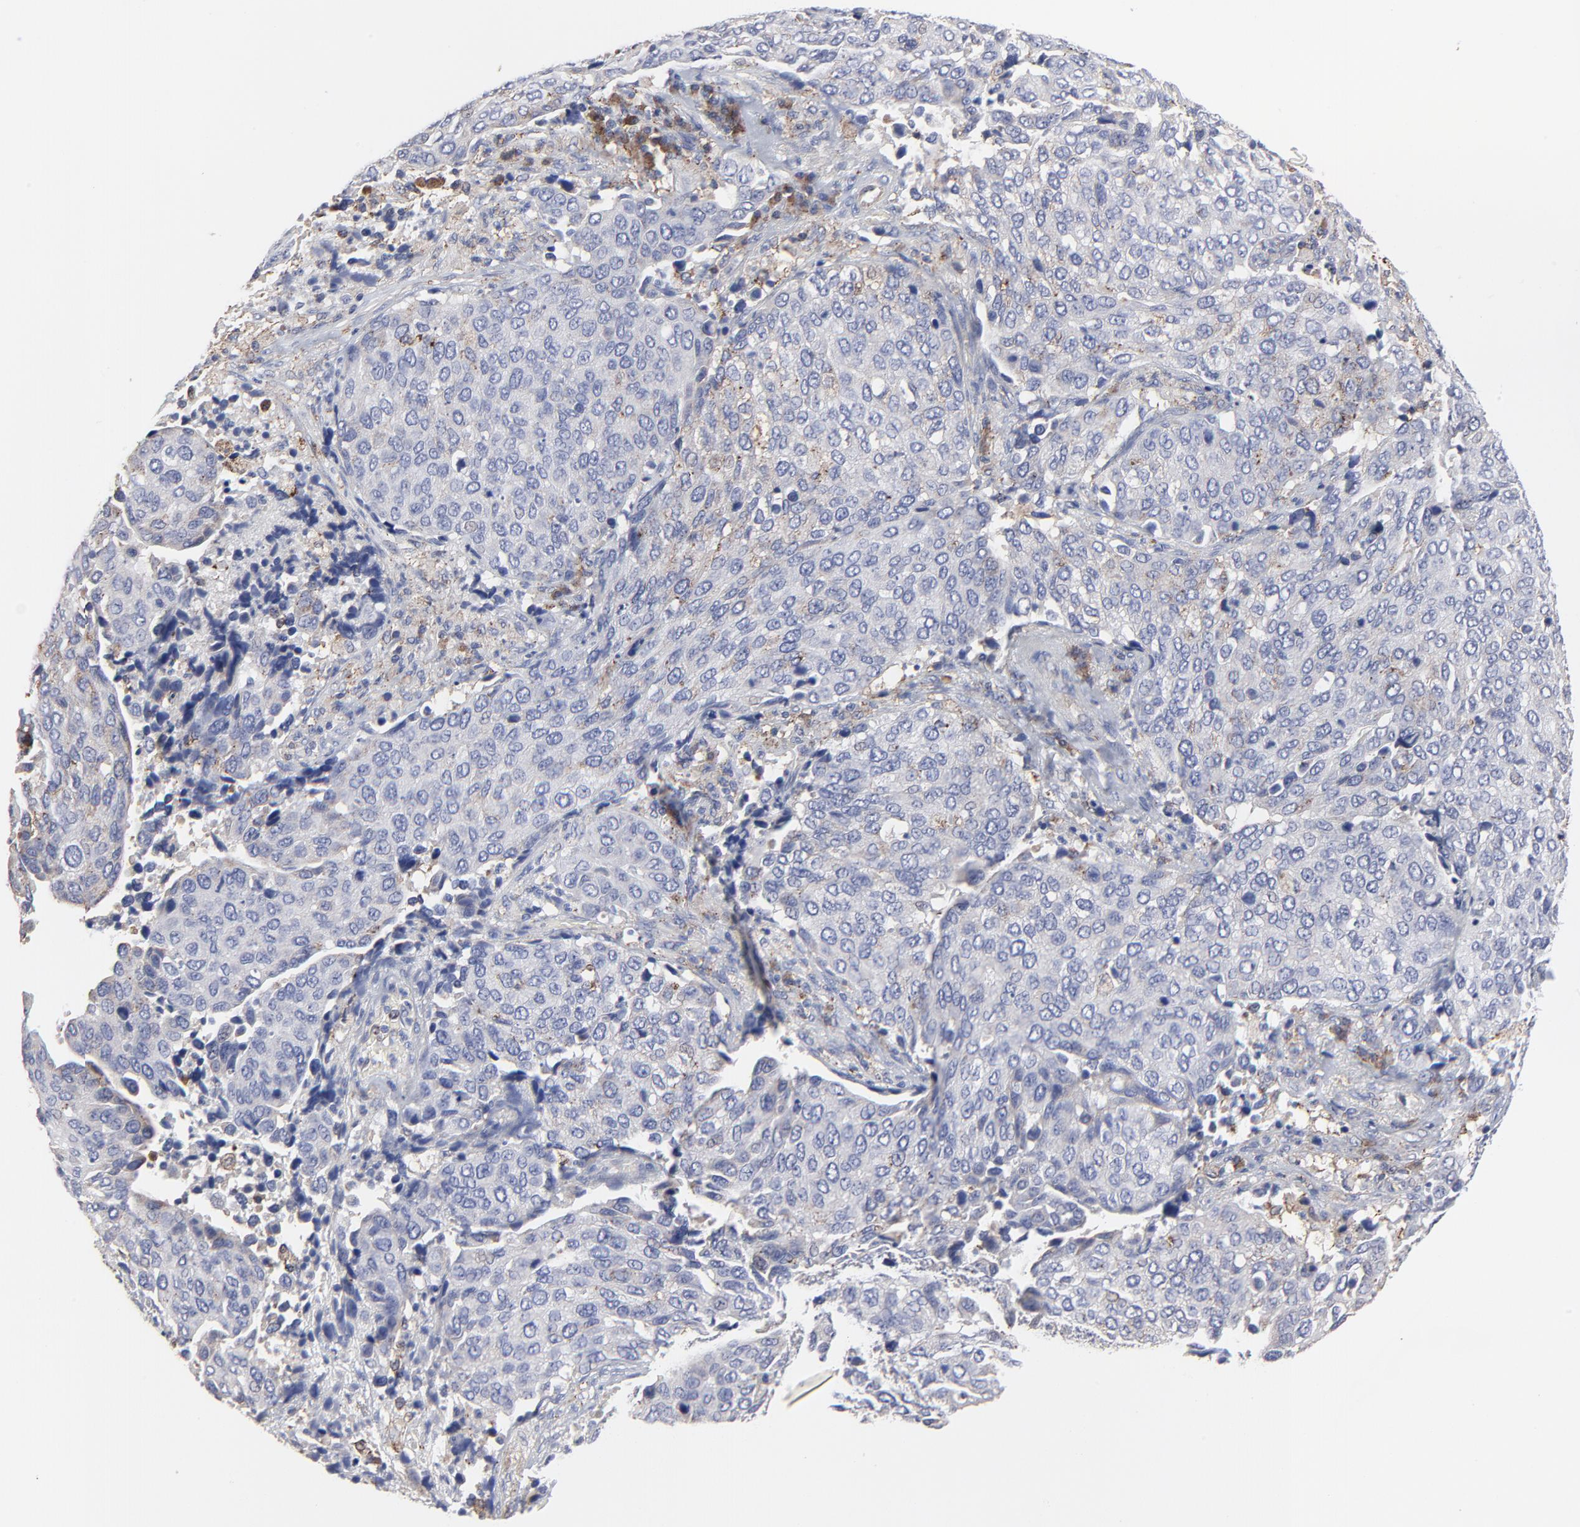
{"staining": {"intensity": "negative", "quantity": "none", "location": "none"}, "tissue": "cervical cancer", "cell_type": "Tumor cells", "image_type": "cancer", "snomed": [{"axis": "morphology", "description": "Squamous cell carcinoma, NOS"}, {"axis": "topography", "description": "Cervix"}], "caption": "This is an IHC histopathology image of cervical cancer (squamous cell carcinoma). There is no staining in tumor cells.", "gene": "TRIM22", "patient": {"sex": "female", "age": 54}}